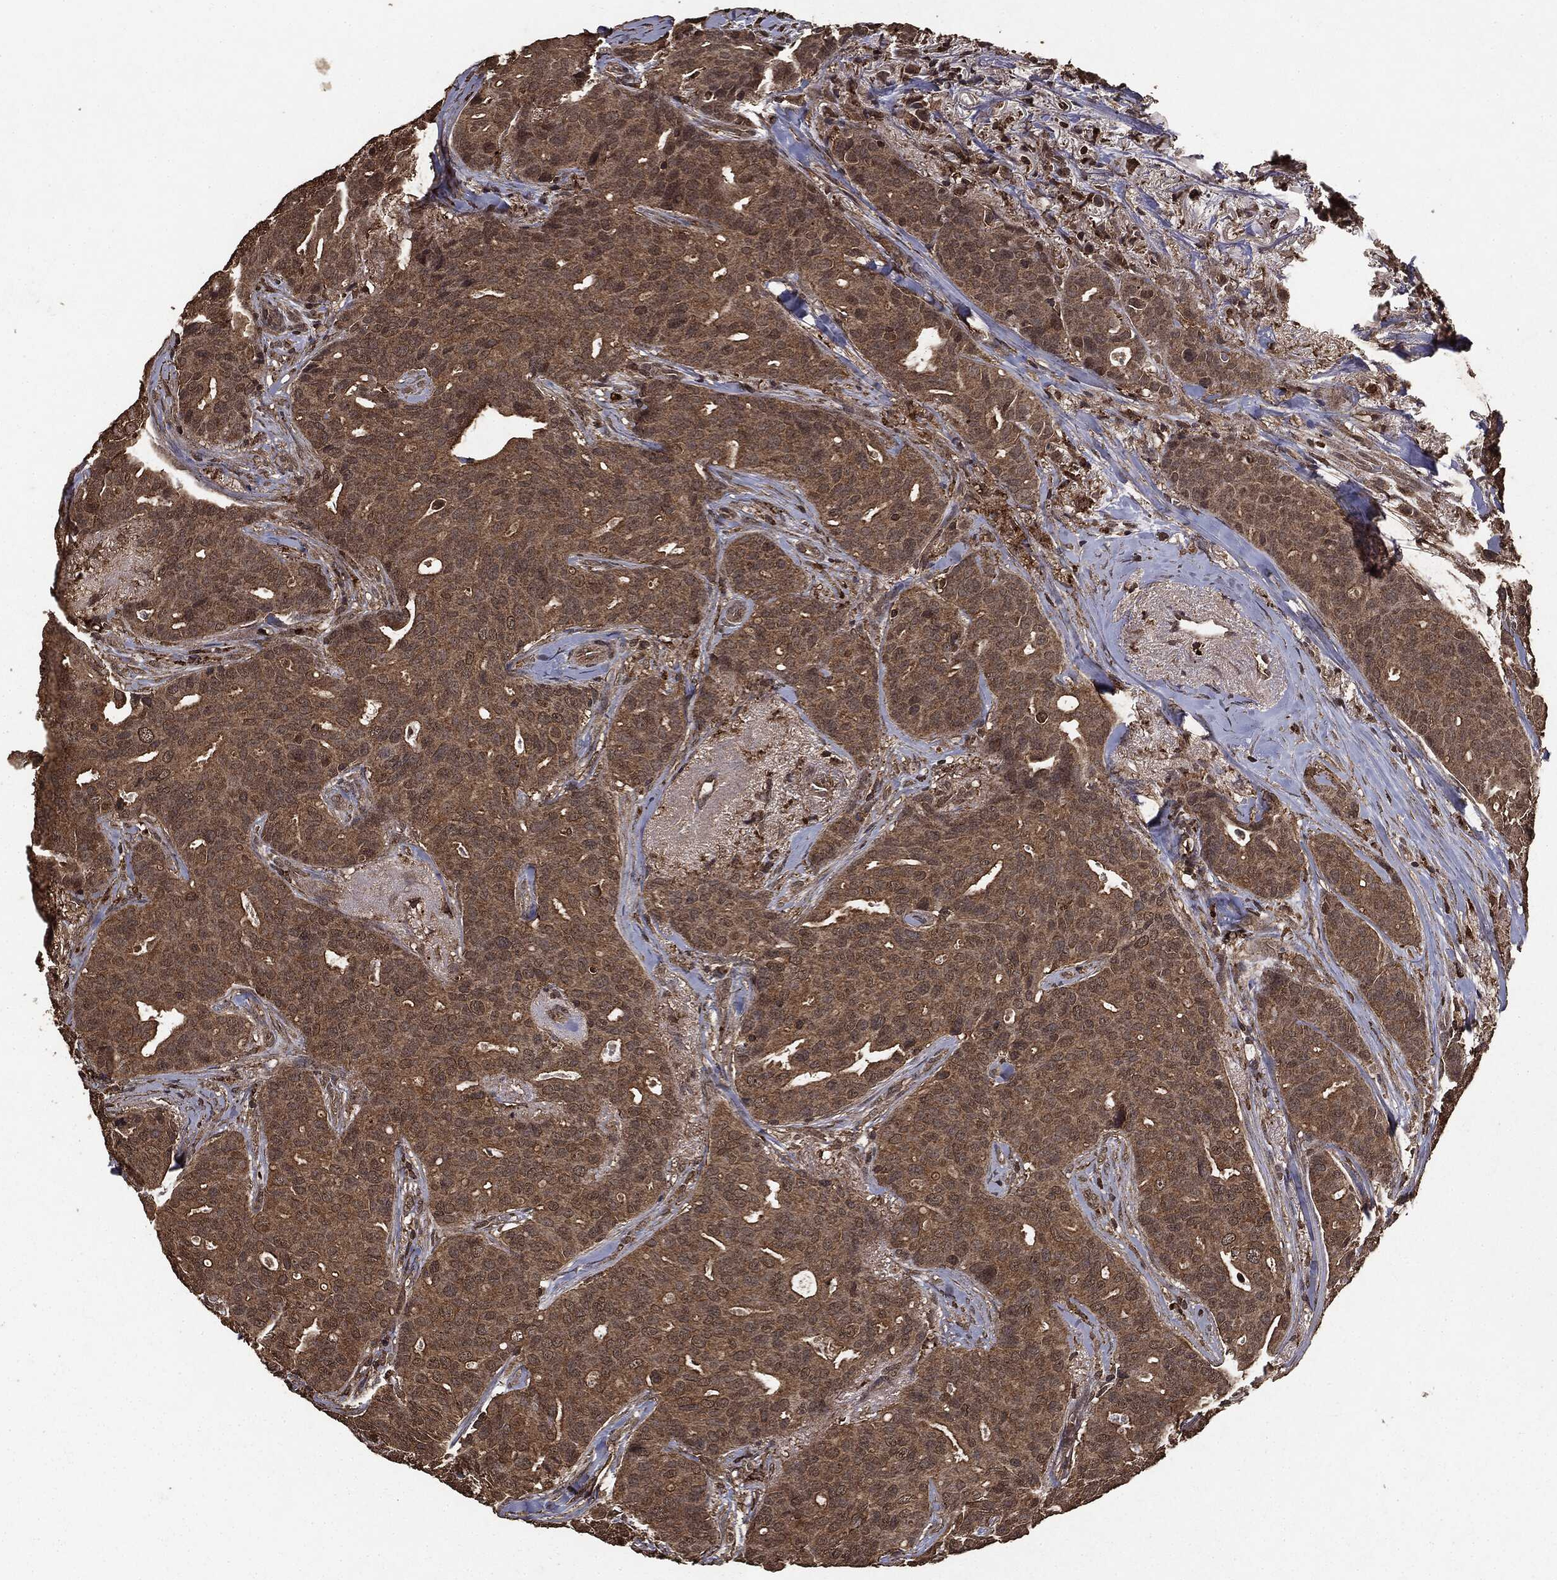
{"staining": {"intensity": "moderate", "quantity": ">75%", "location": "cytoplasmic/membranous"}, "tissue": "breast cancer", "cell_type": "Tumor cells", "image_type": "cancer", "snomed": [{"axis": "morphology", "description": "Duct carcinoma"}, {"axis": "topography", "description": "Breast"}], "caption": "This is an image of immunohistochemistry (IHC) staining of breast cancer, which shows moderate positivity in the cytoplasmic/membranous of tumor cells.", "gene": "NME1", "patient": {"sex": "female", "age": 54}}